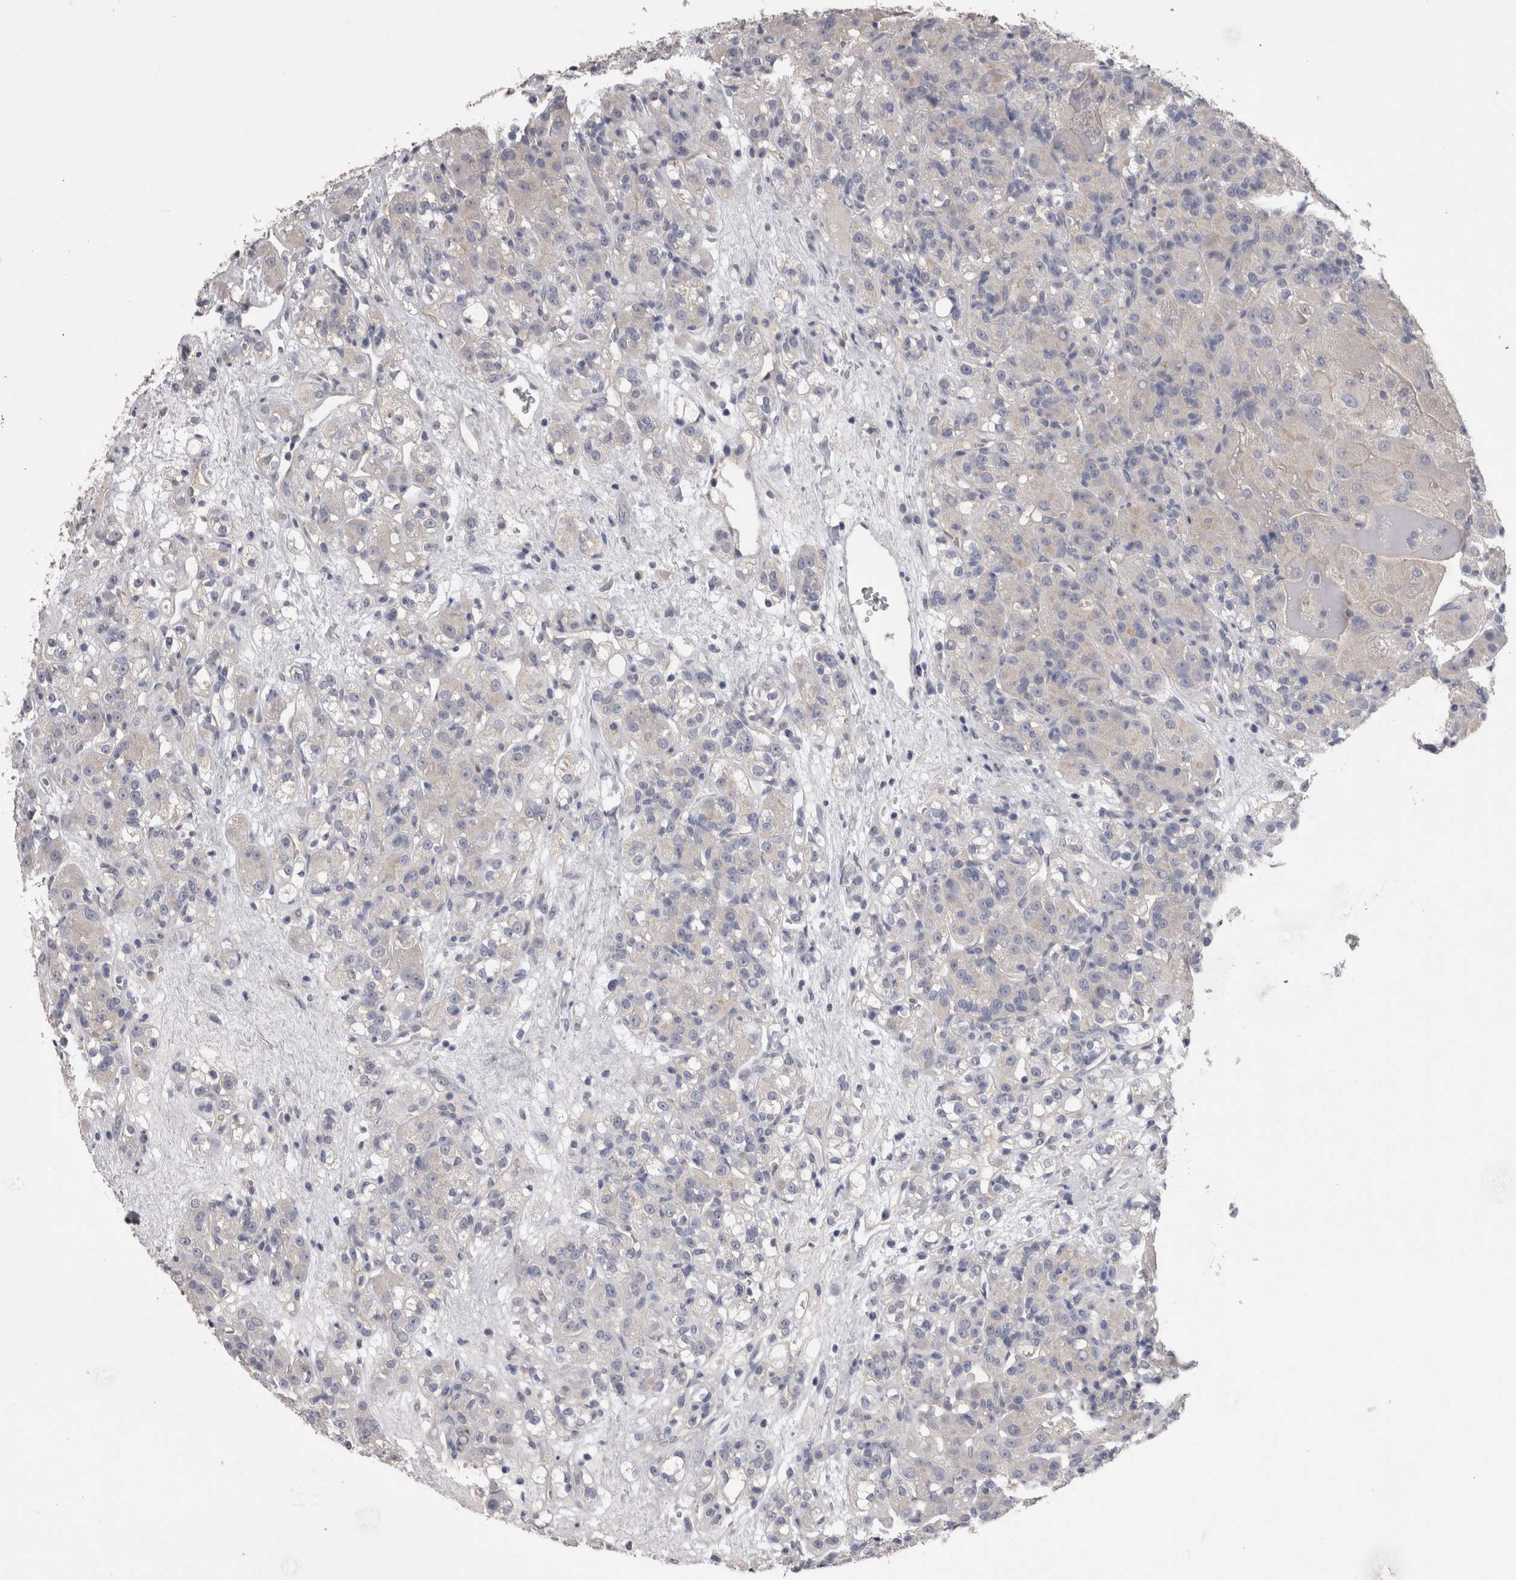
{"staining": {"intensity": "negative", "quantity": "none", "location": "none"}, "tissue": "renal cancer", "cell_type": "Tumor cells", "image_type": "cancer", "snomed": [{"axis": "morphology", "description": "Normal tissue, NOS"}, {"axis": "morphology", "description": "Adenocarcinoma, NOS"}, {"axis": "topography", "description": "Kidney"}], "caption": "Immunohistochemical staining of human adenocarcinoma (renal) demonstrates no significant staining in tumor cells.", "gene": "NECTIN2", "patient": {"sex": "male", "age": 61}}